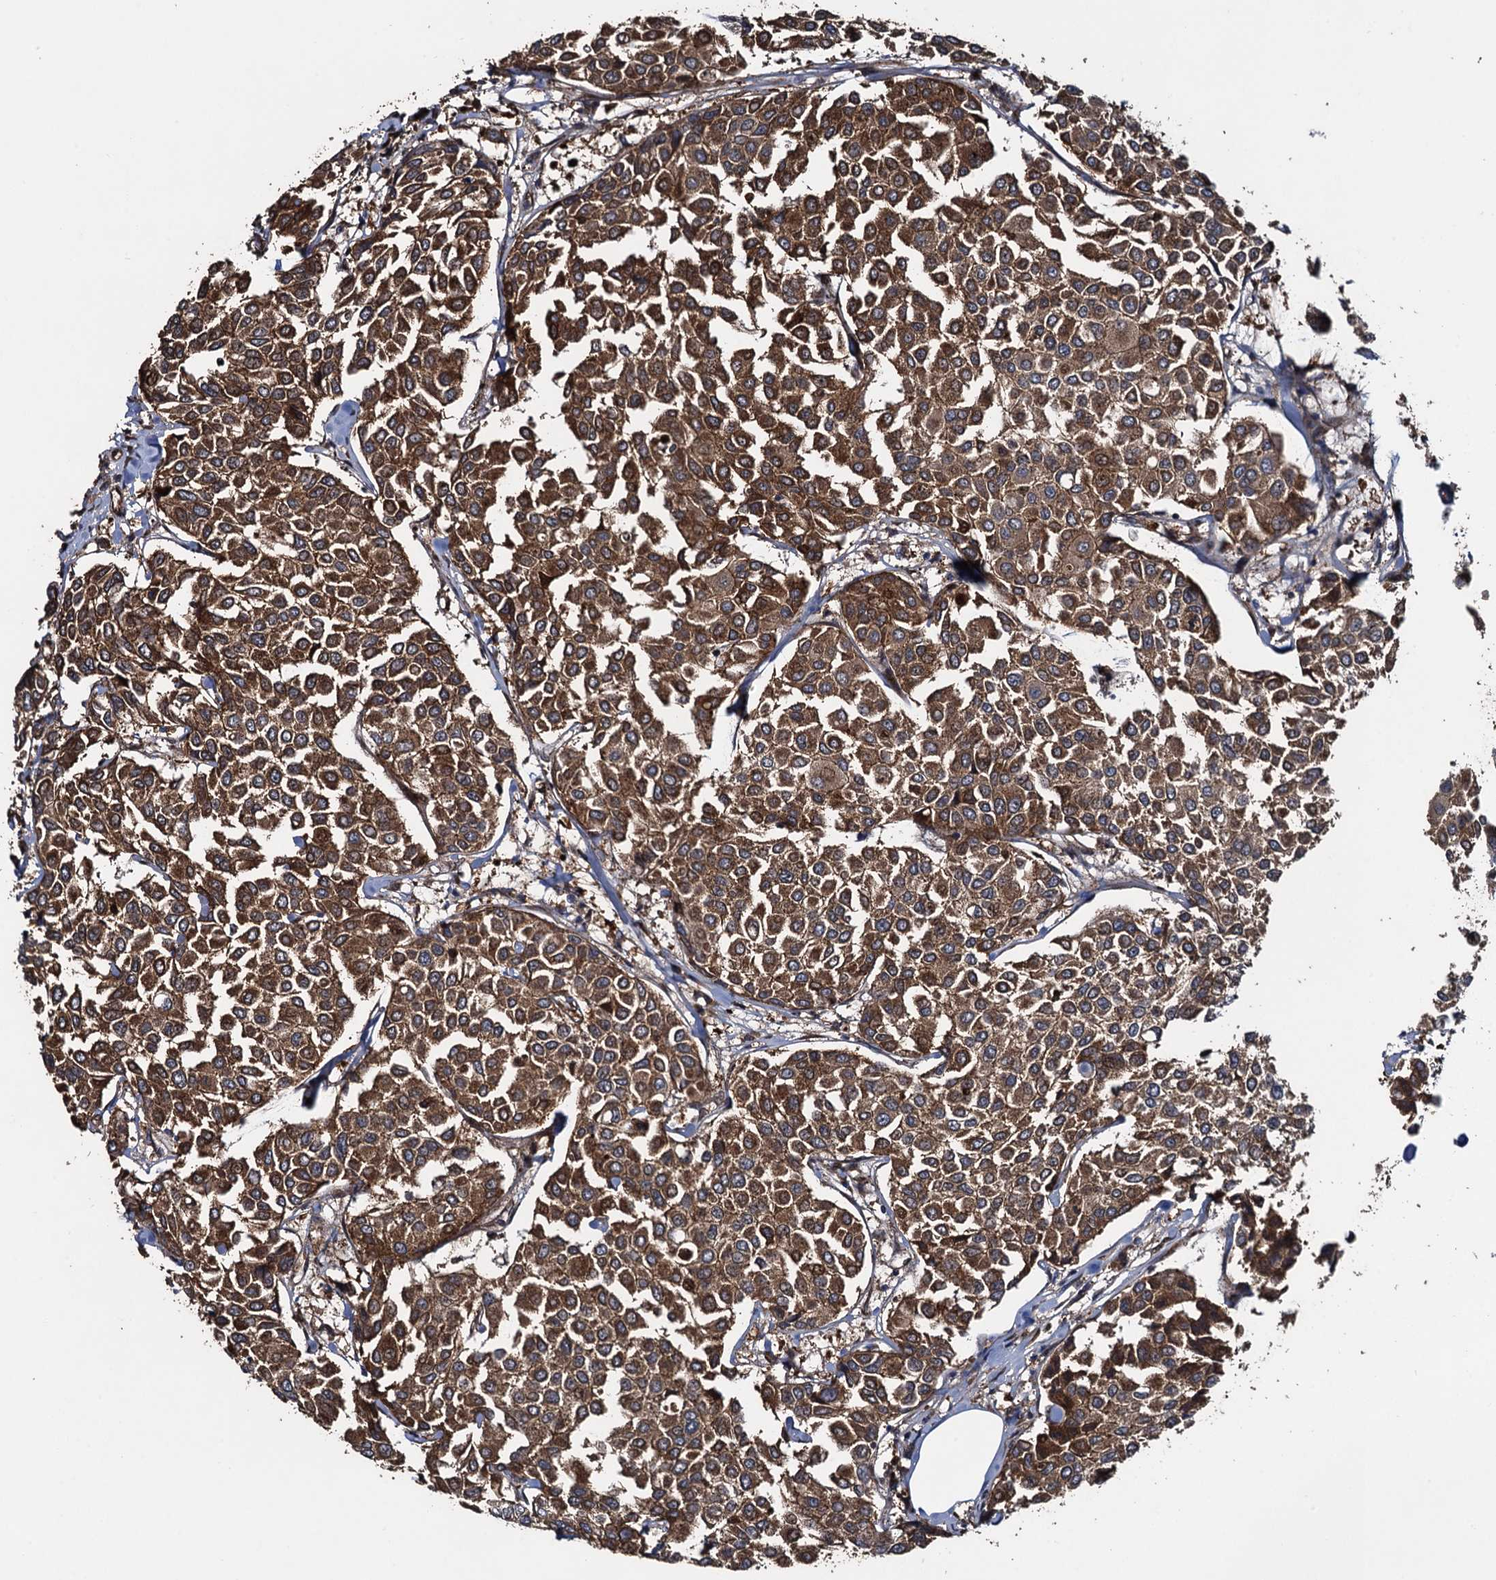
{"staining": {"intensity": "strong", "quantity": ">75%", "location": "cytoplasmic/membranous"}, "tissue": "breast cancer", "cell_type": "Tumor cells", "image_type": "cancer", "snomed": [{"axis": "morphology", "description": "Duct carcinoma"}, {"axis": "topography", "description": "Breast"}], "caption": "A brown stain labels strong cytoplasmic/membranous expression of a protein in human breast cancer tumor cells.", "gene": "RHOBTB1", "patient": {"sex": "female", "age": 55}}